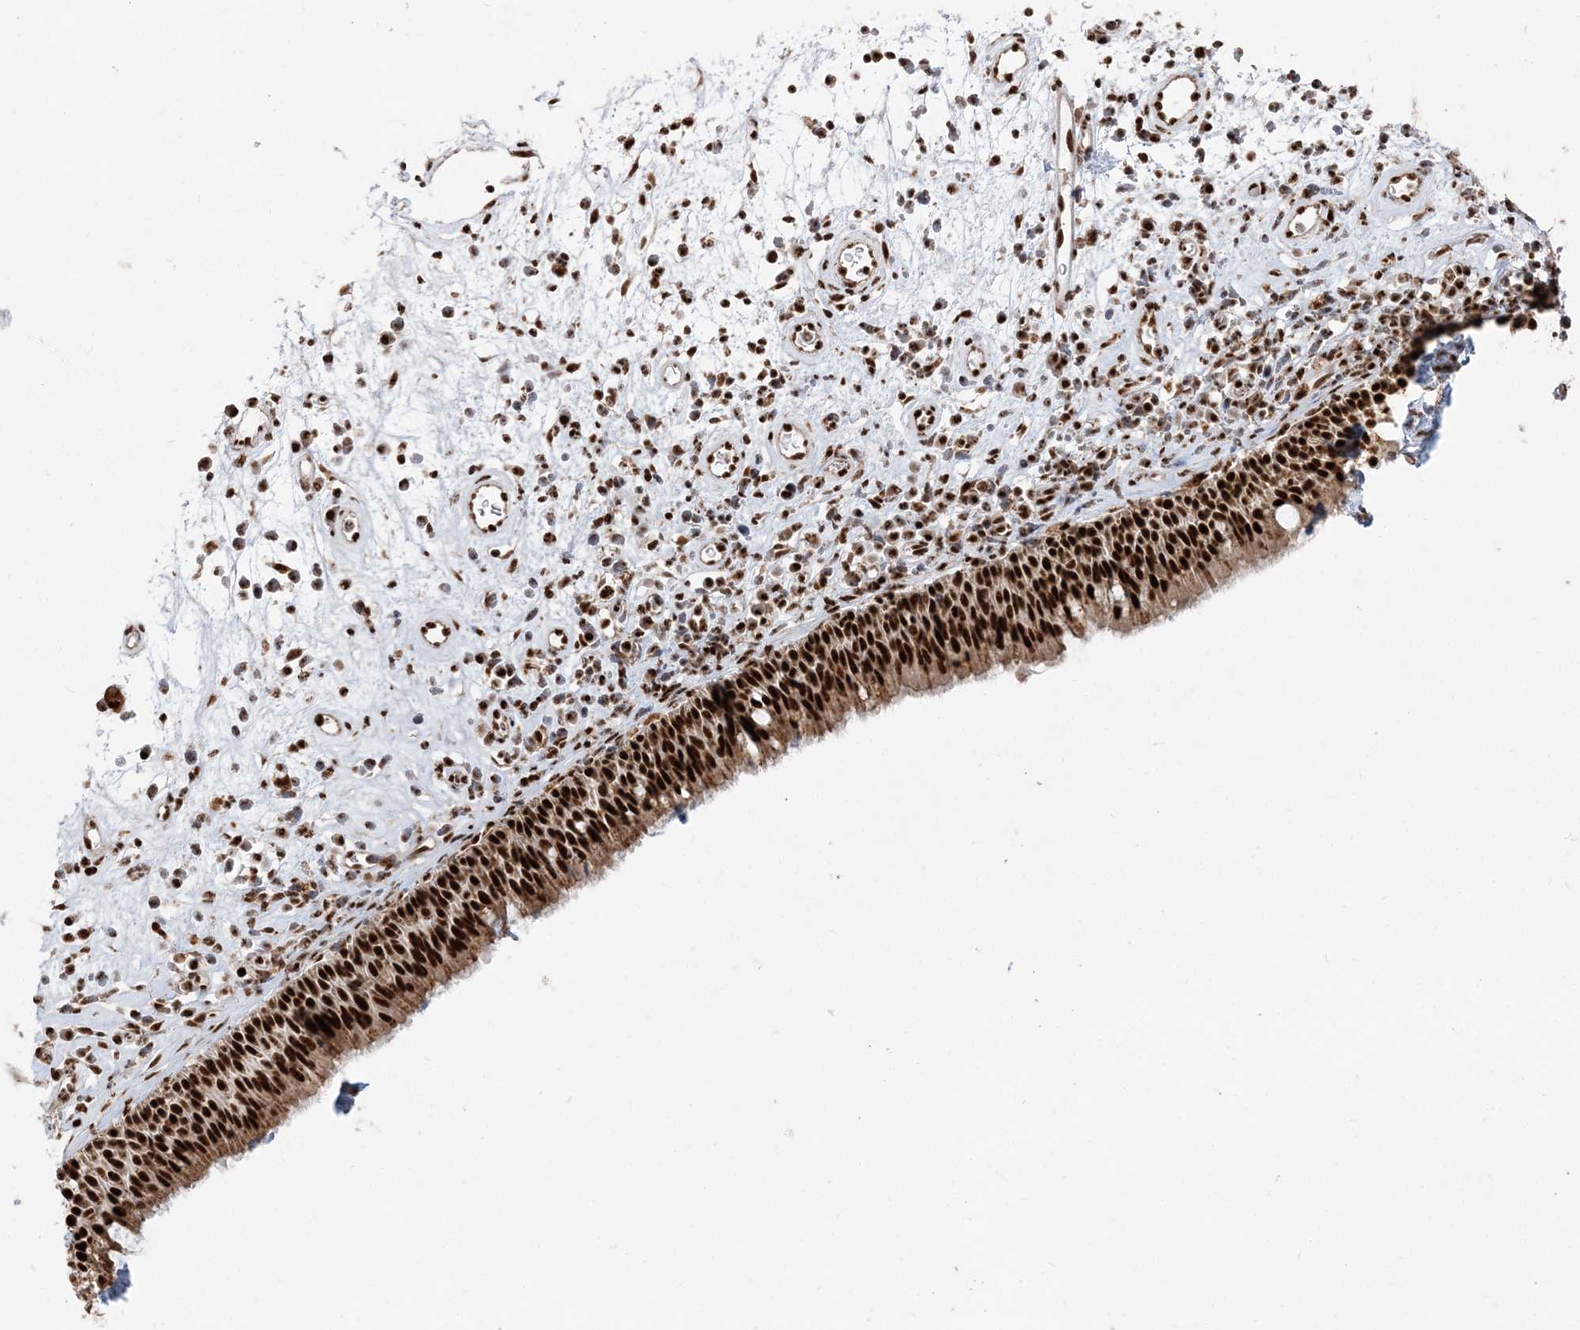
{"staining": {"intensity": "strong", "quantity": ">75%", "location": "nuclear"}, "tissue": "nasopharynx", "cell_type": "Respiratory epithelial cells", "image_type": "normal", "snomed": [{"axis": "morphology", "description": "Normal tissue, NOS"}, {"axis": "morphology", "description": "Inflammation, NOS"}, {"axis": "morphology", "description": "Malignant melanoma, Metastatic site"}, {"axis": "topography", "description": "Nasopharynx"}], "caption": "Respiratory epithelial cells exhibit high levels of strong nuclear expression in about >75% of cells in normal nasopharynx. The protein of interest is stained brown, and the nuclei are stained in blue (DAB IHC with brightfield microscopy, high magnification).", "gene": "RBM17", "patient": {"sex": "male", "age": 70}}